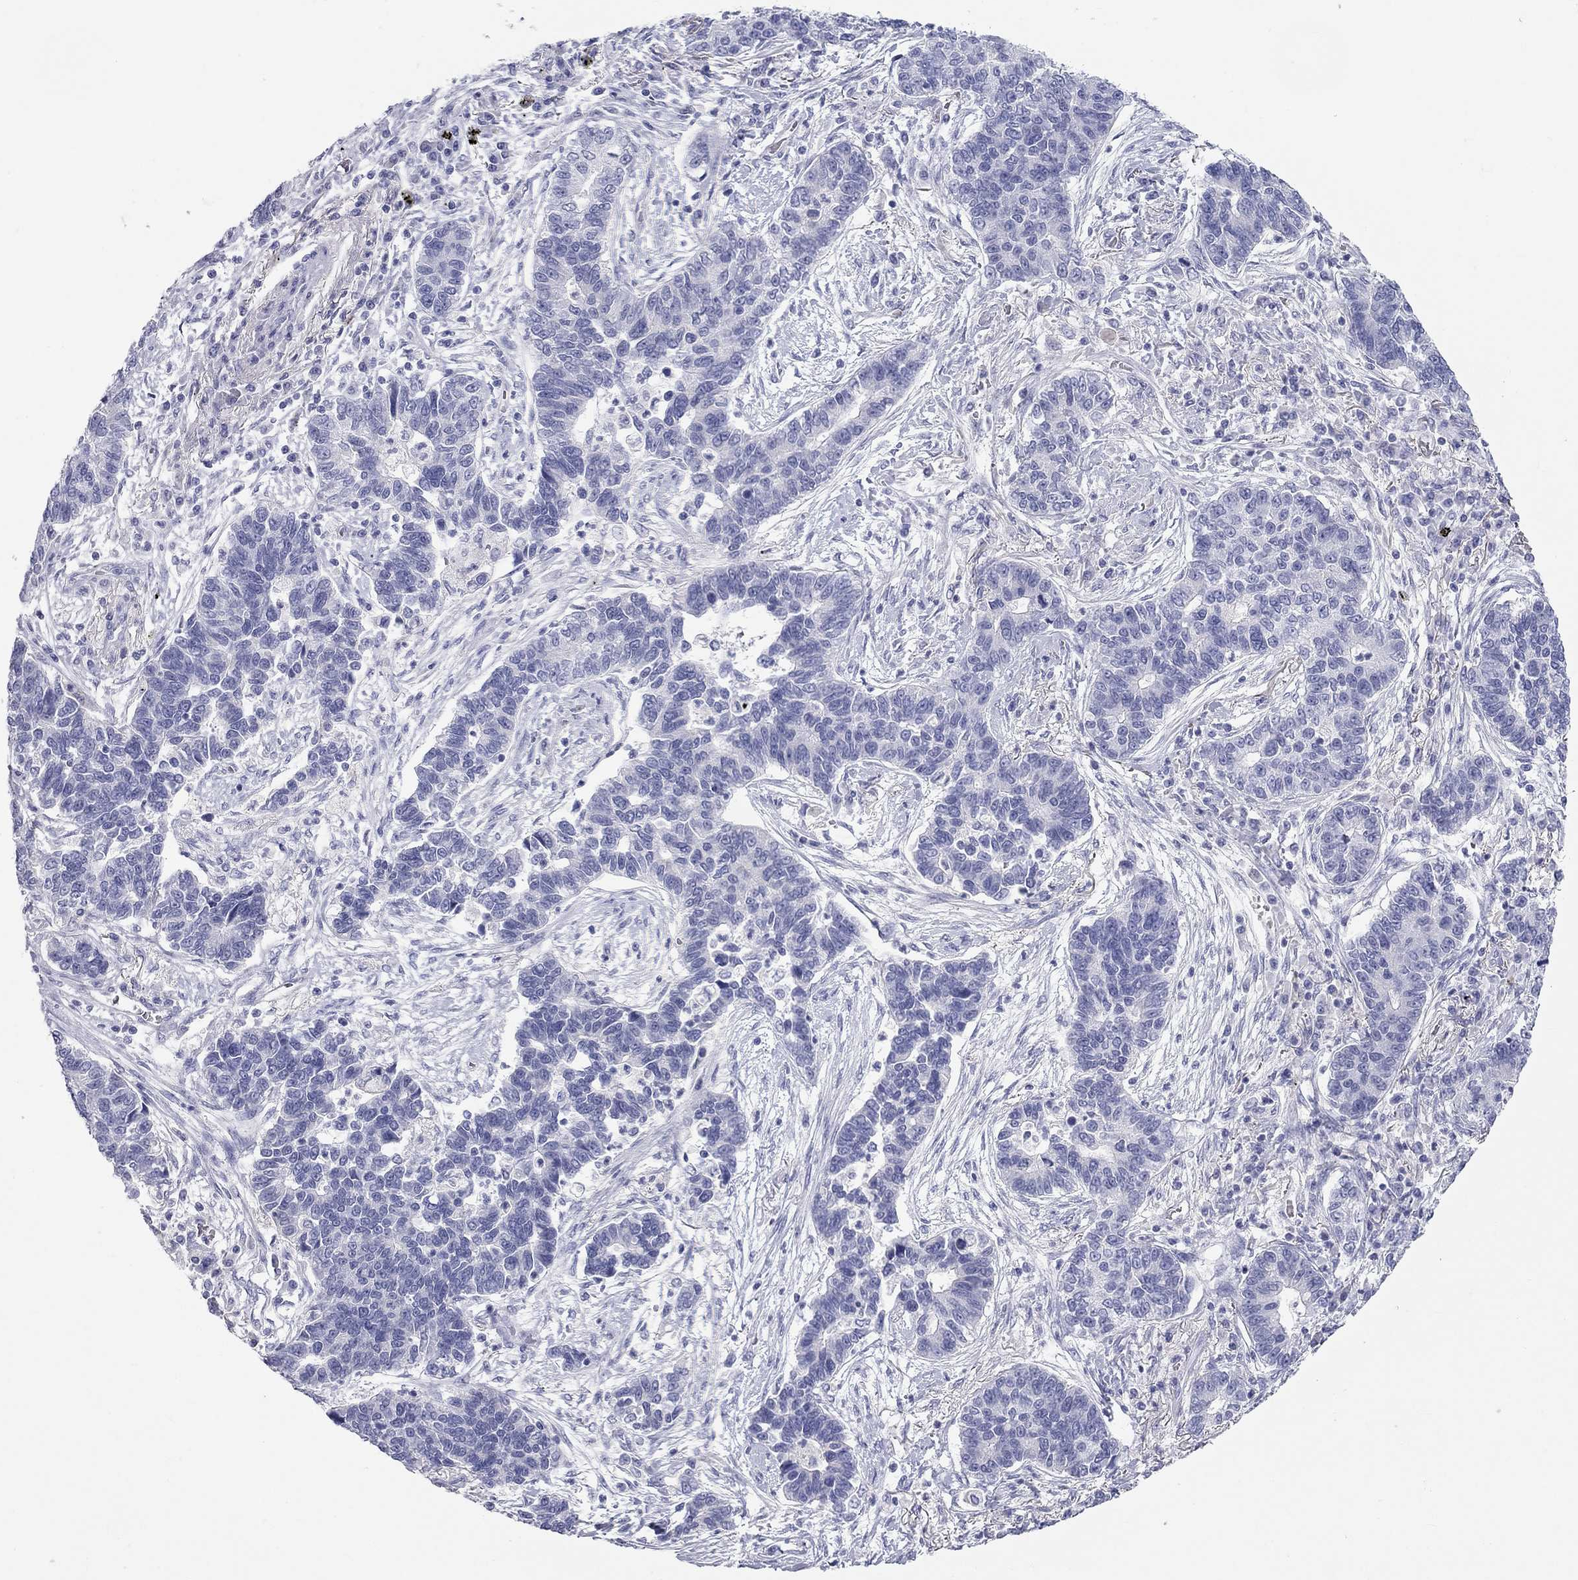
{"staining": {"intensity": "negative", "quantity": "none", "location": "none"}, "tissue": "lung cancer", "cell_type": "Tumor cells", "image_type": "cancer", "snomed": [{"axis": "morphology", "description": "Adenocarcinoma, NOS"}, {"axis": "topography", "description": "Lung"}], "caption": "Immunohistochemical staining of human lung cancer (adenocarcinoma) reveals no significant expression in tumor cells.", "gene": "PCDHGC5", "patient": {"sex": "female", "age": 57}}